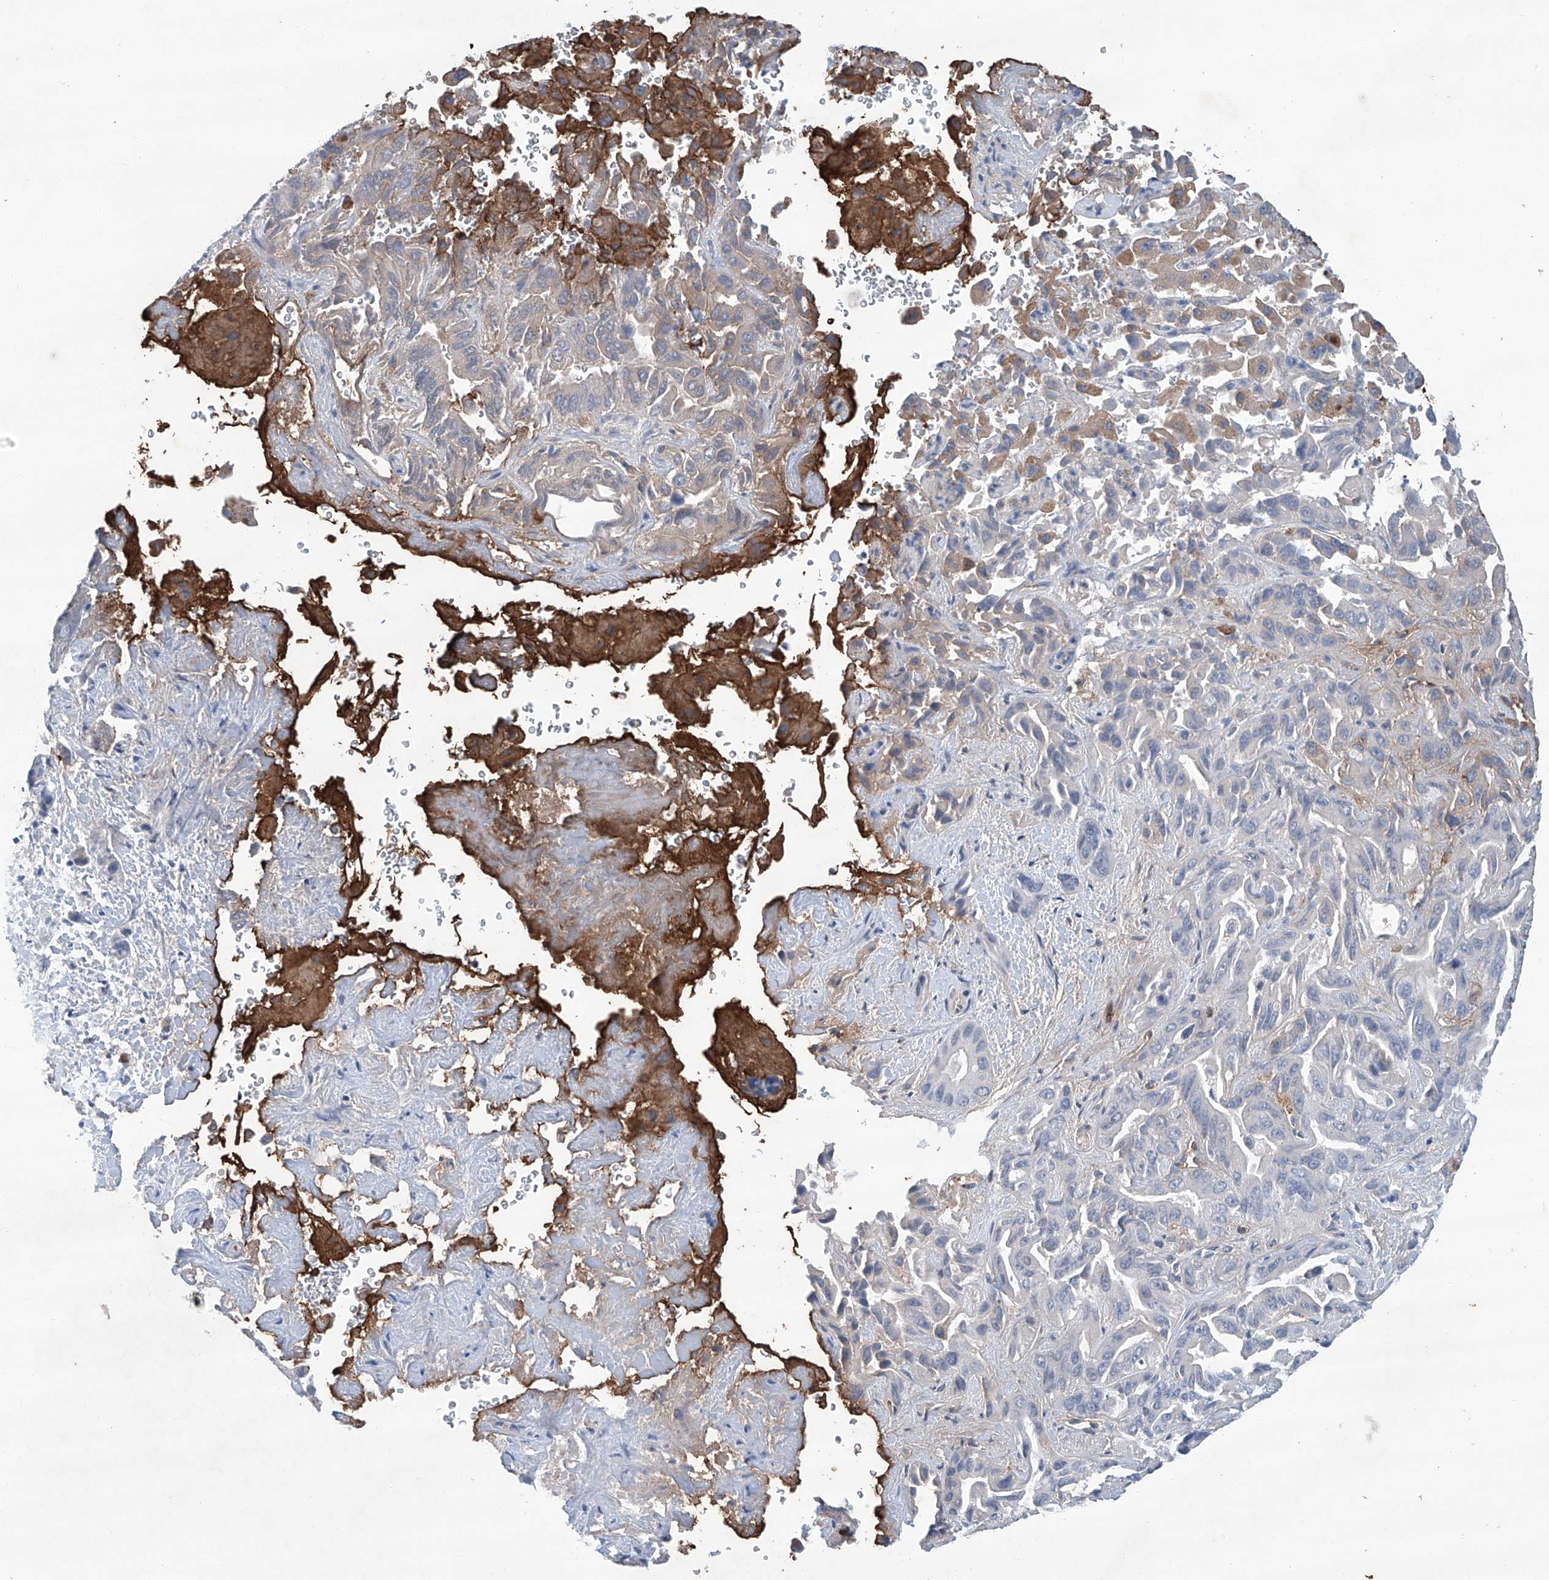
{"staining": {"intensity": "moderate", "quantity": "<25%", "location": "cytoplasmic/membranous"}, "tissue": "liver cancer", "cell_type": "Tumor cells", "image_type": "cancer", "snomed": [{"axis": "morphology", "description": "Cholangiocarcinoma"}, {"axis": "topography", "description": "Liver"}], "caption": "This micrograph displays liver cancer (cholangiocarcinoma) stained with immunohistochemistry (IHC) to label a protein in brown. The cytoplasmic/membranous of tumor cells show moderate positivity for the protein. Nuclei are counter-stained blue.", "gene": "SIX4", "patient": {"sex": "female", "age": 52}}